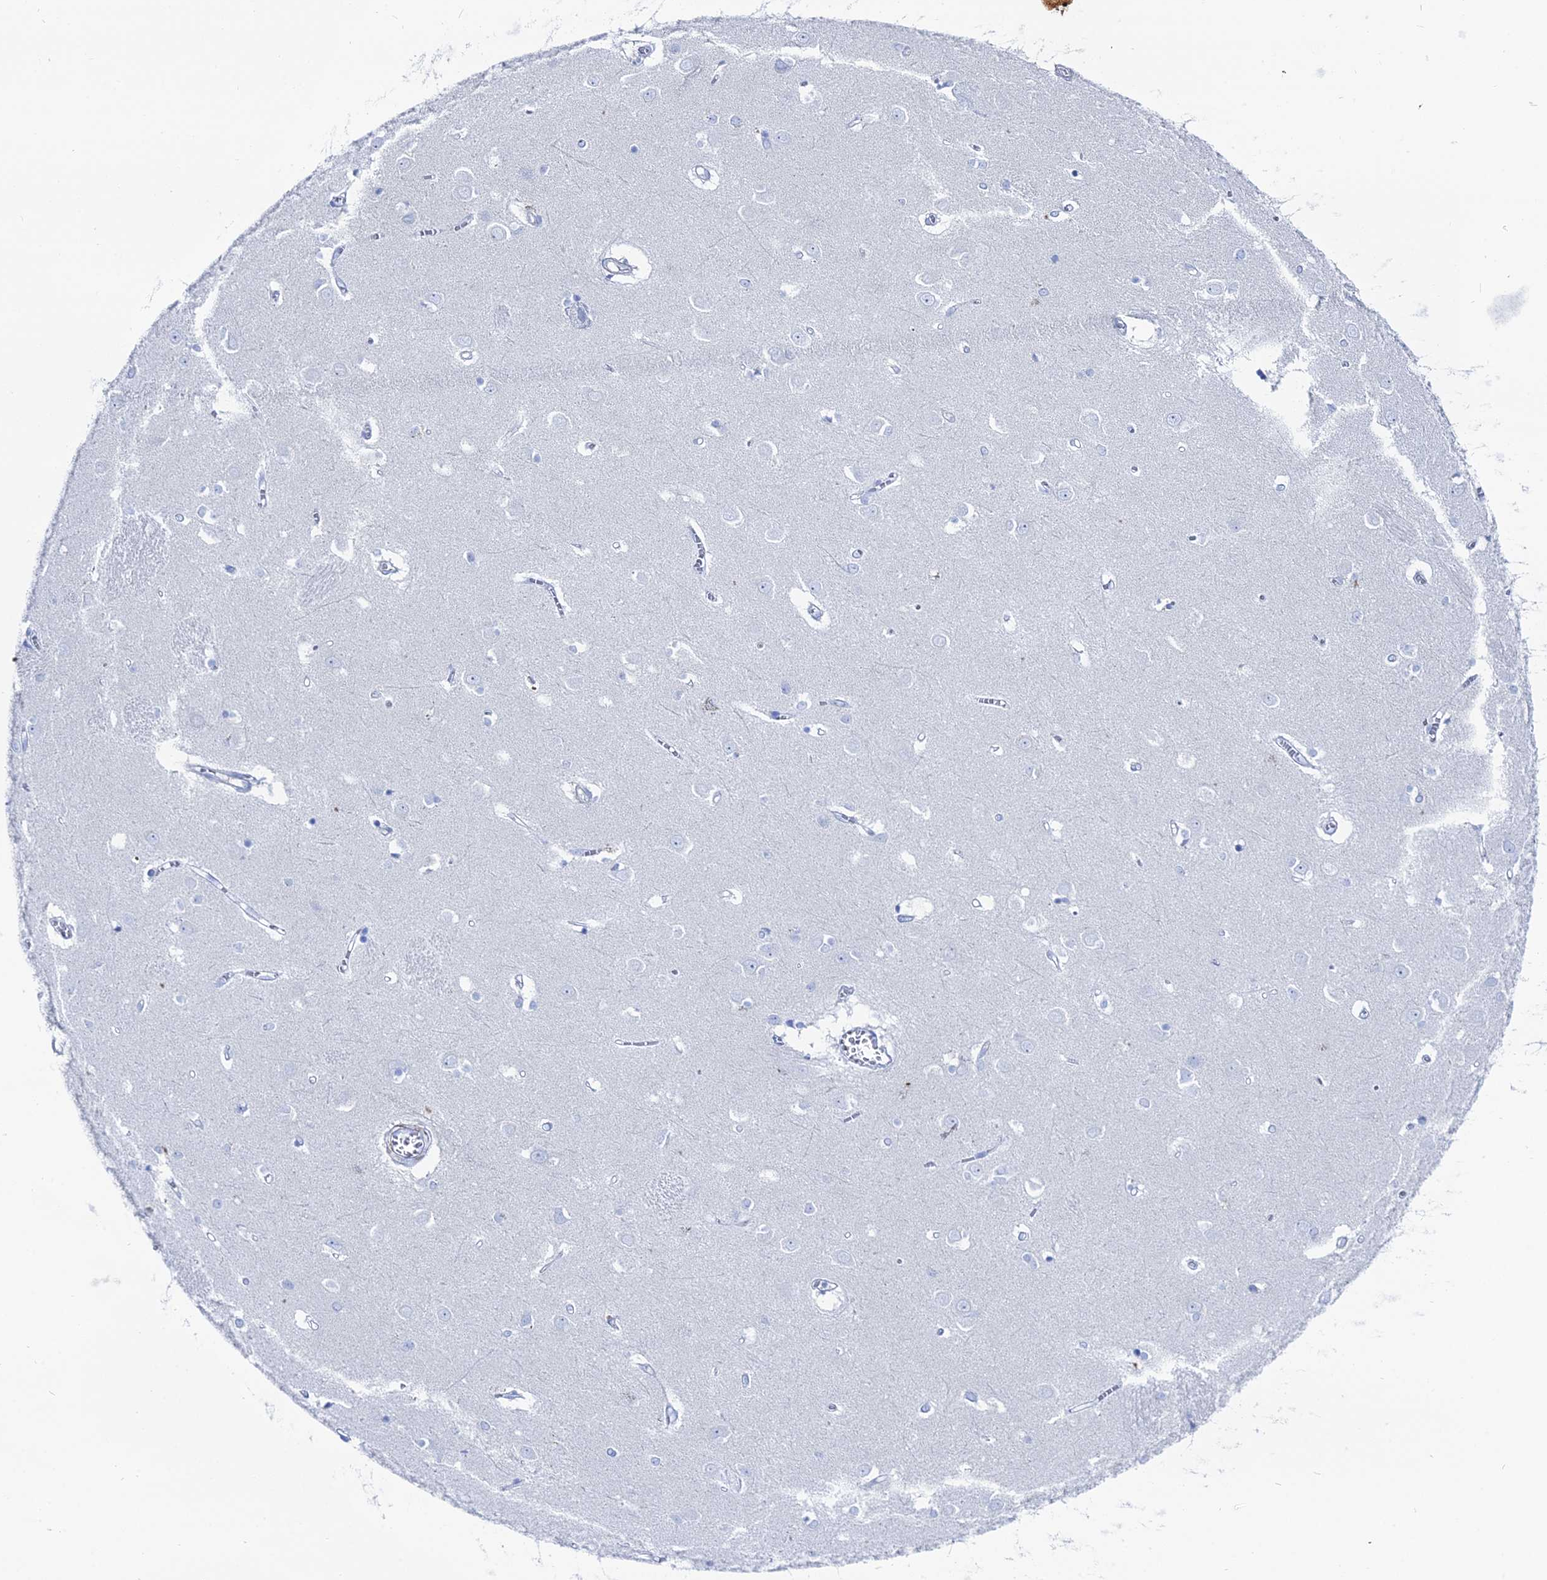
{"staining": {"intensity": "negative", "quantity": "none", "location": "none"}, "tissue": "caudate", "cell_type": "Glial cells", "image_type": "normal", "snomed": [{"axis": "morphology", "description": "Normal tissue, NOS"}, {"axis": "topography", "description": "Lateral ventricle wall"}], "caption": "Caudate was stained to show a protein in brown. There is no significant staining in glial cells. (Brightfield microscopy of DAB immunohistochemistry at high magnification).", "gene": "DHX34", "patient": {"sex": "male", "age": 37}}